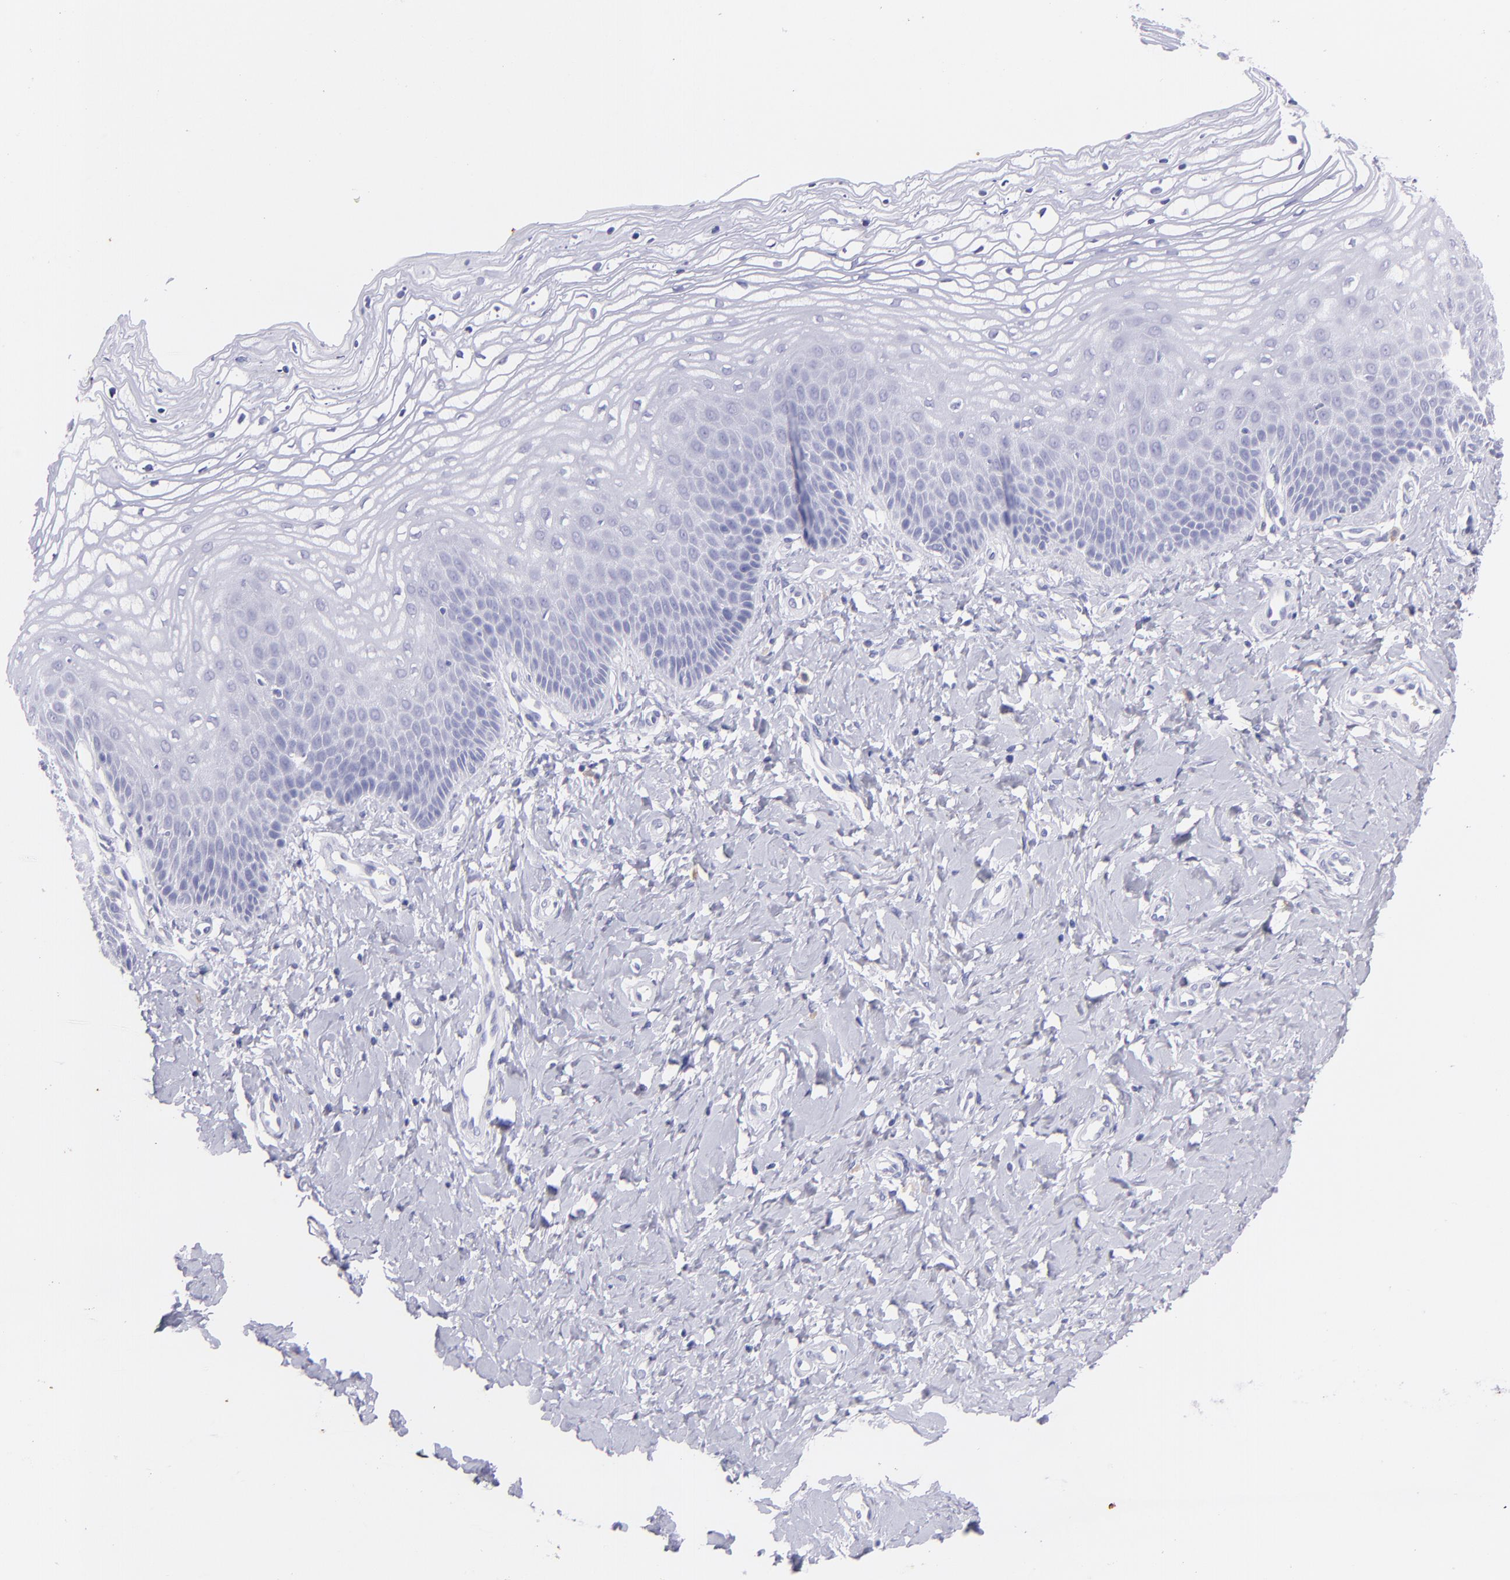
{"staining": {"intensity": "negative", "quantity": "none", "location": "none"}, "tissue": "vagina", "cell_type": "Squamous epithelial cells", "image_type": "normal", "snomed": [{"axis": "morphology", "description": "Normal tissue, NOS"}, {"axis": "topography", "description": "Vagina"}], "caption": "Immunohistochemistry of unremarkable human vagina exhibits no staining in squamous epithelial cells. (DAB immunohistochemistry (IHC) with hematoxylin counter stain).", "gene": "PIP", "patient": {"sex": "female", "age": 68}}